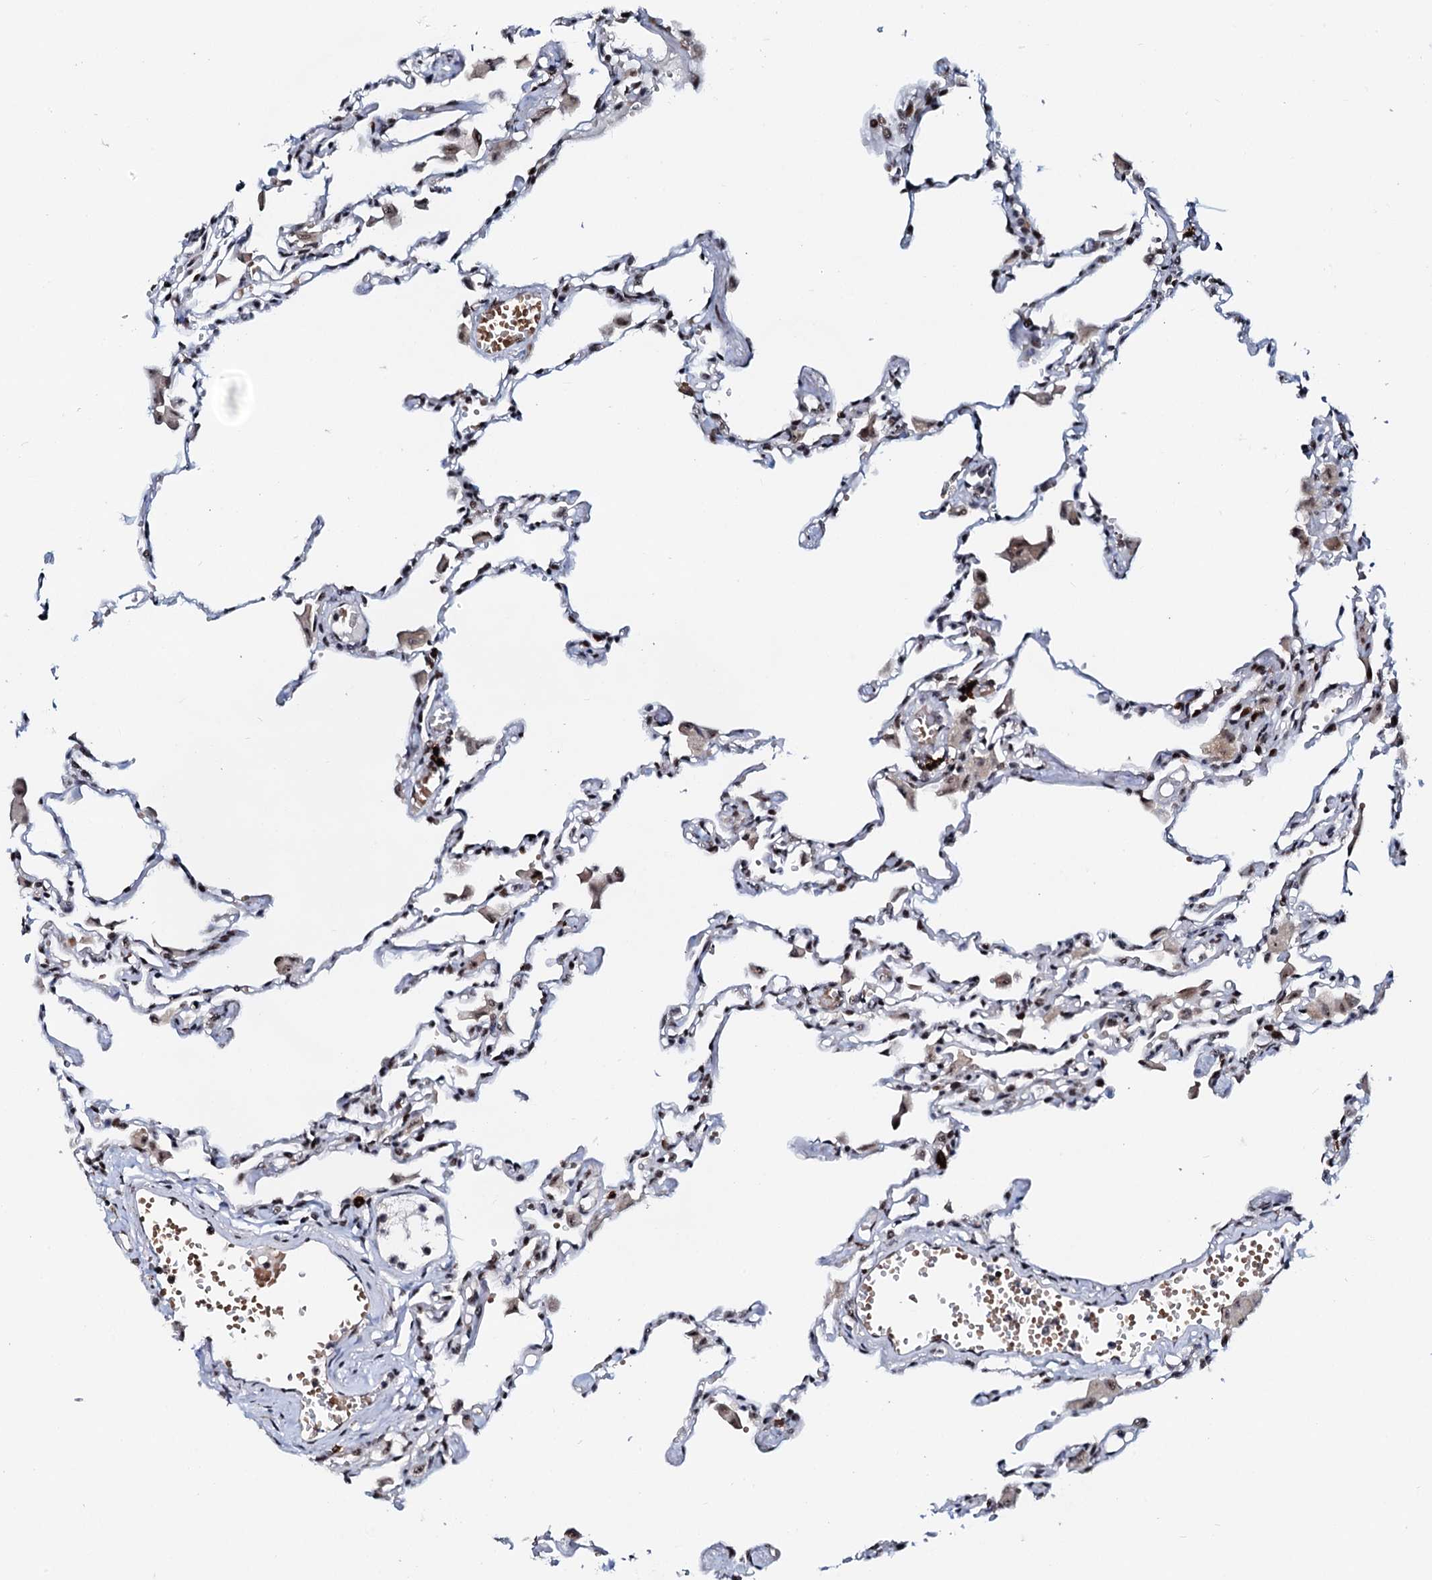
{"staining": {"intensity": "moderate", "quantity": ">75%", "location": "nuclear"}, "tissue": "lung", "cell_type": "Alveolar cells", "image_type": "normal", "snomed": [{"axis": "morphology", "description": "Normal tissue, NOS"}, {"axis": "topography", "description": "Bronchus"}, {"axis": "topography", "description": "Lung"}], "caption": "A brown stain labels moderate nuclear expression of a protein in alveolar cells of unremarkable lung. Immunohistochemistry (ihc) stains the protein in brown and the nuclei are stained blue.", "gene": "NEUROG3", "patient": {"sex": "female", "age": 49}}